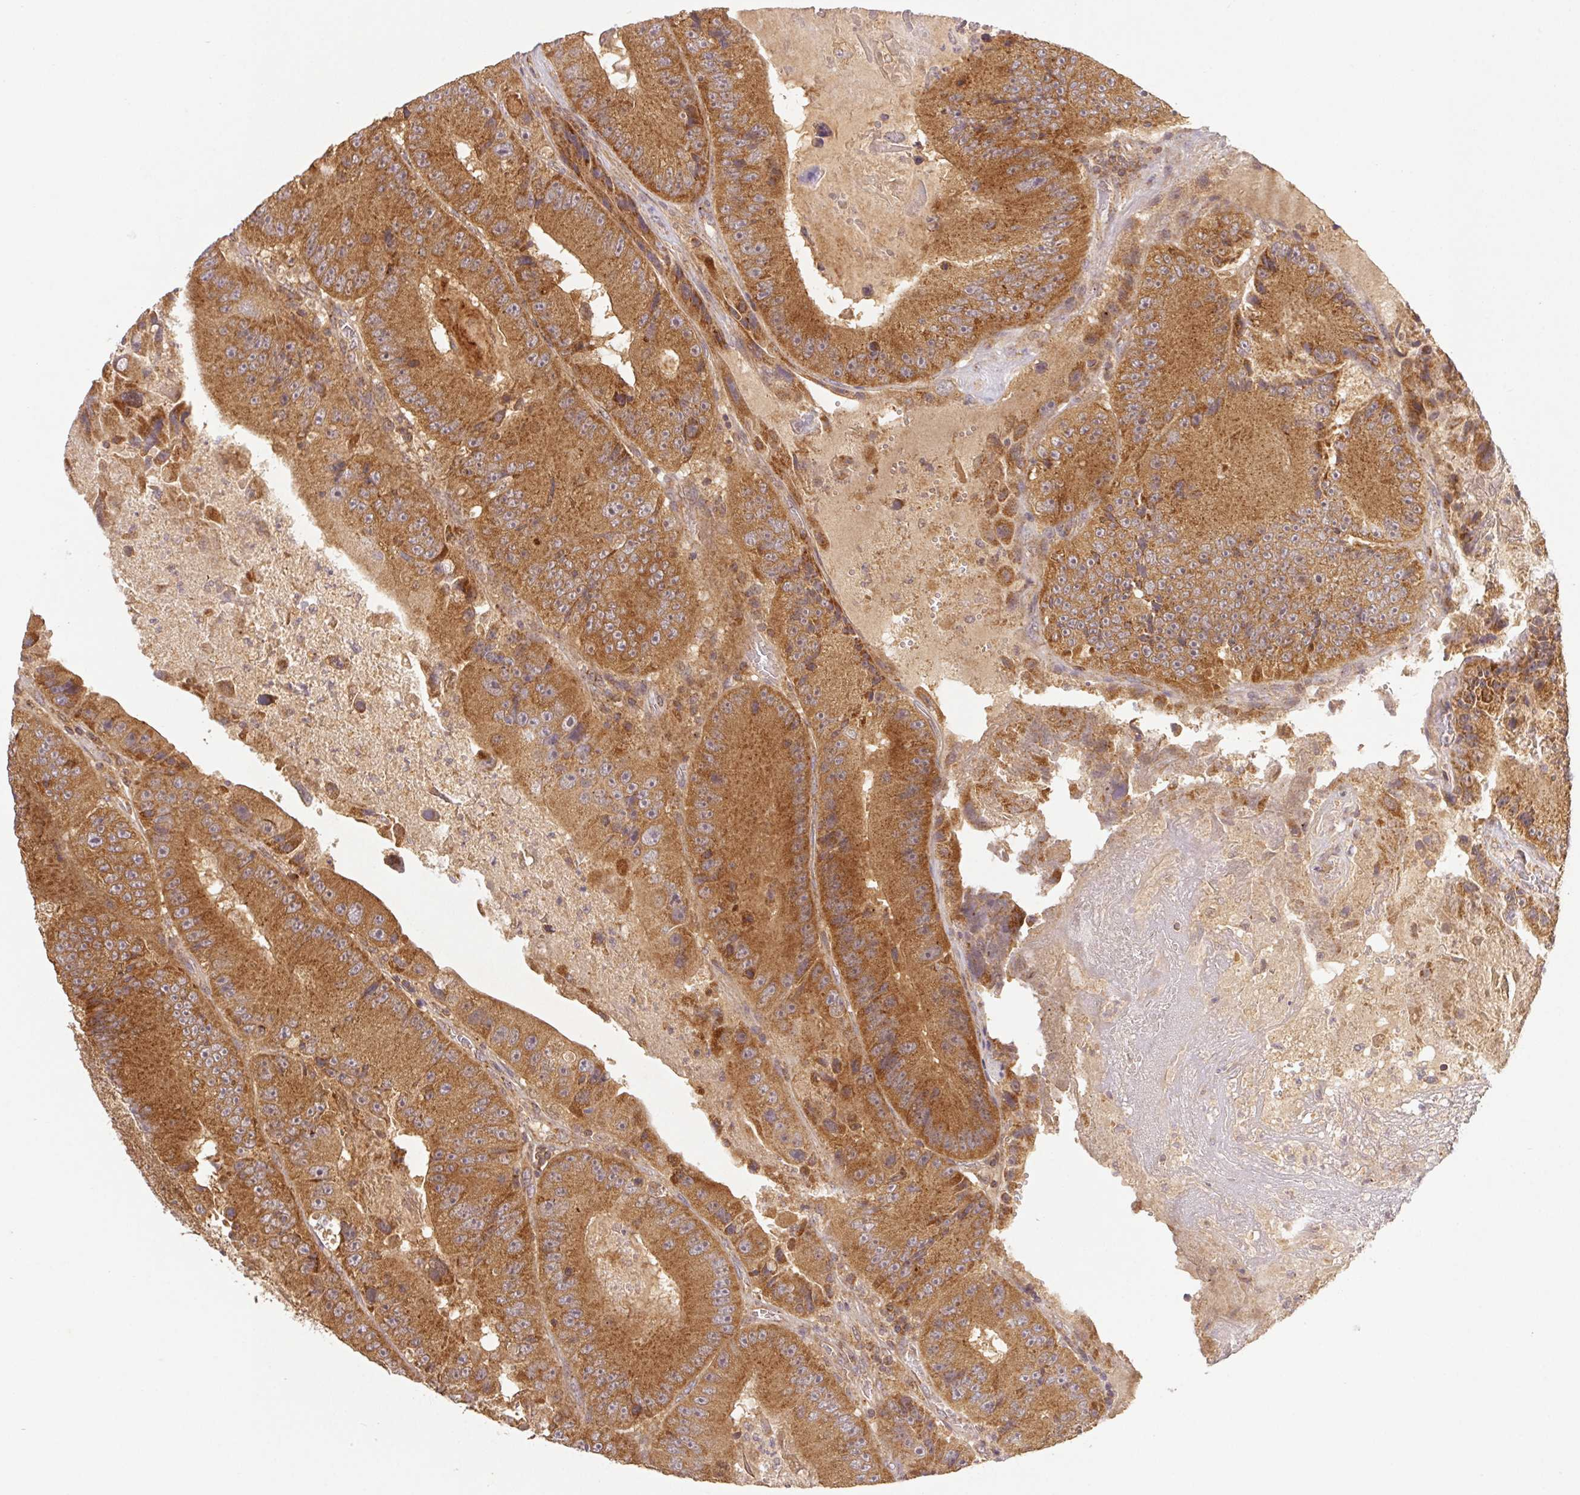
{"staining": {"intensity": "moderate", "quantity": ">75%", "location": "cytoplasmic/membranous"}, "tissue": "colorectal cancer", "cell_type": "Tumor cells", "image_type": "cancer", "snomed": [{"axis": "morphology", "description": "Adenocarcinoma, NOS"}, {"axis": "topography", "description": "Colon"}], "caption": "Colorectal cancer (adenocarcinoma) stained for a protein (brown) displays moderate cytoplasmic/membranous positive staining in about >75% of tumor cells.", "gene": "MTHFD1", "patient": {"sex": "female", "age": 86}}